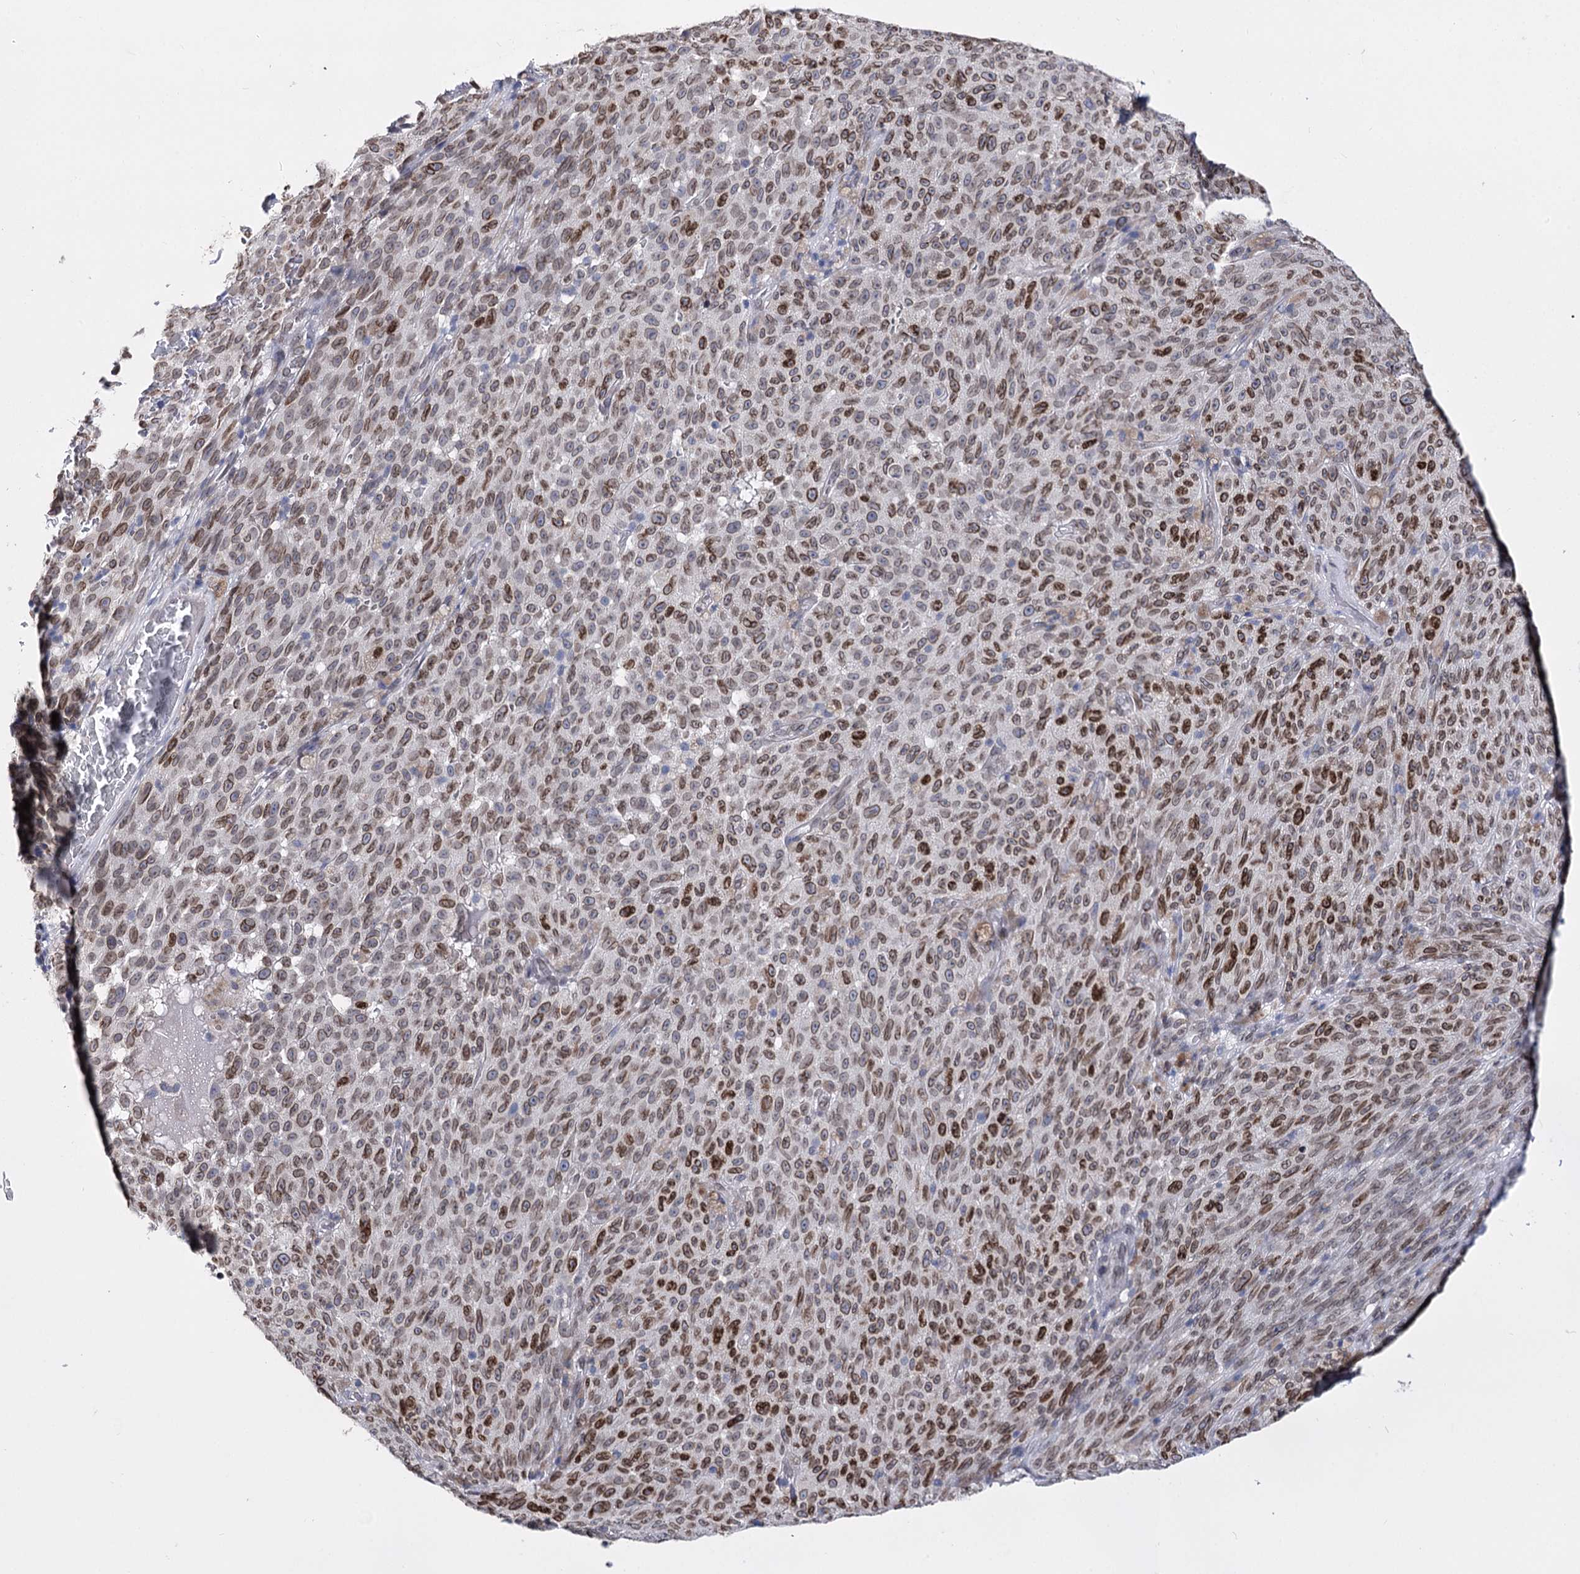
{"staining": {"intensity": "strong", "quantity": "25%-75%", "location": "cytoplasmic/membranous,nuclear"}, "tissue": "melanoma", "cell_type": "Tumor cells", "image_type": "cancer", "snomed": [{"axis": "morphology", "description": "Malignant melanoma, NOS"}, {"axis": "topography", "description": "Skin"}], "caption": "DAB immunohistochemical staining of human melanoma displays strong cytoplasmic/membranous and nuclear protein expression in approximately 25%-75% of tumor cells.", "gene": "TMEM201", "patient": {"sex": "female", "age": 82}}